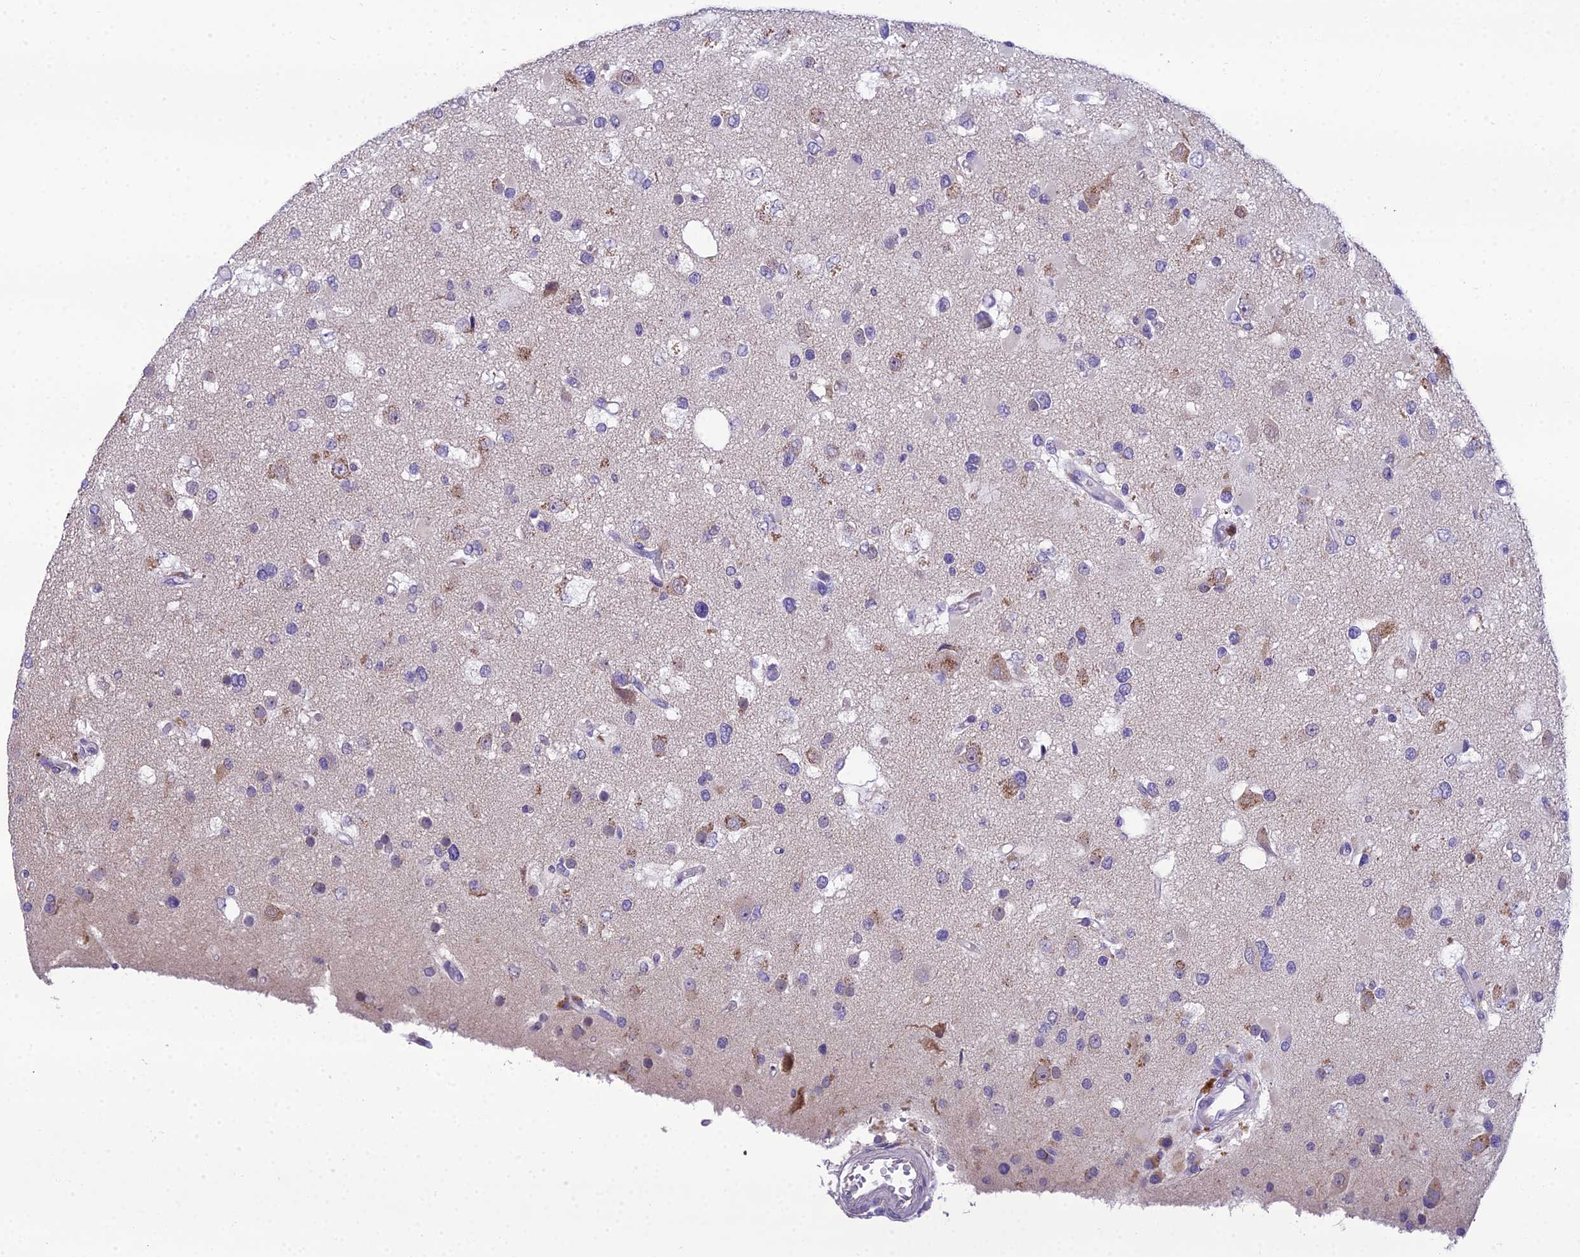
{"staining": {"intensity": "negative", "quantity": "none", "location": "none"}, "tissue": "glioma", "cell_type": "Tumor cells", "image_type": "cancer", "snomed": [{"axis": "morphology", "description": "Glioma, malignant, High grade"}, {"axis": "topography", "description": "Brain"}], "caption": "High power microscopy photomicrograph of an immunohistochemistry histopathology image of glioma, revealing no significant staining in tumor cells.", "gene": "MIIP", "patient": {"sex": "male", "age": 53}}